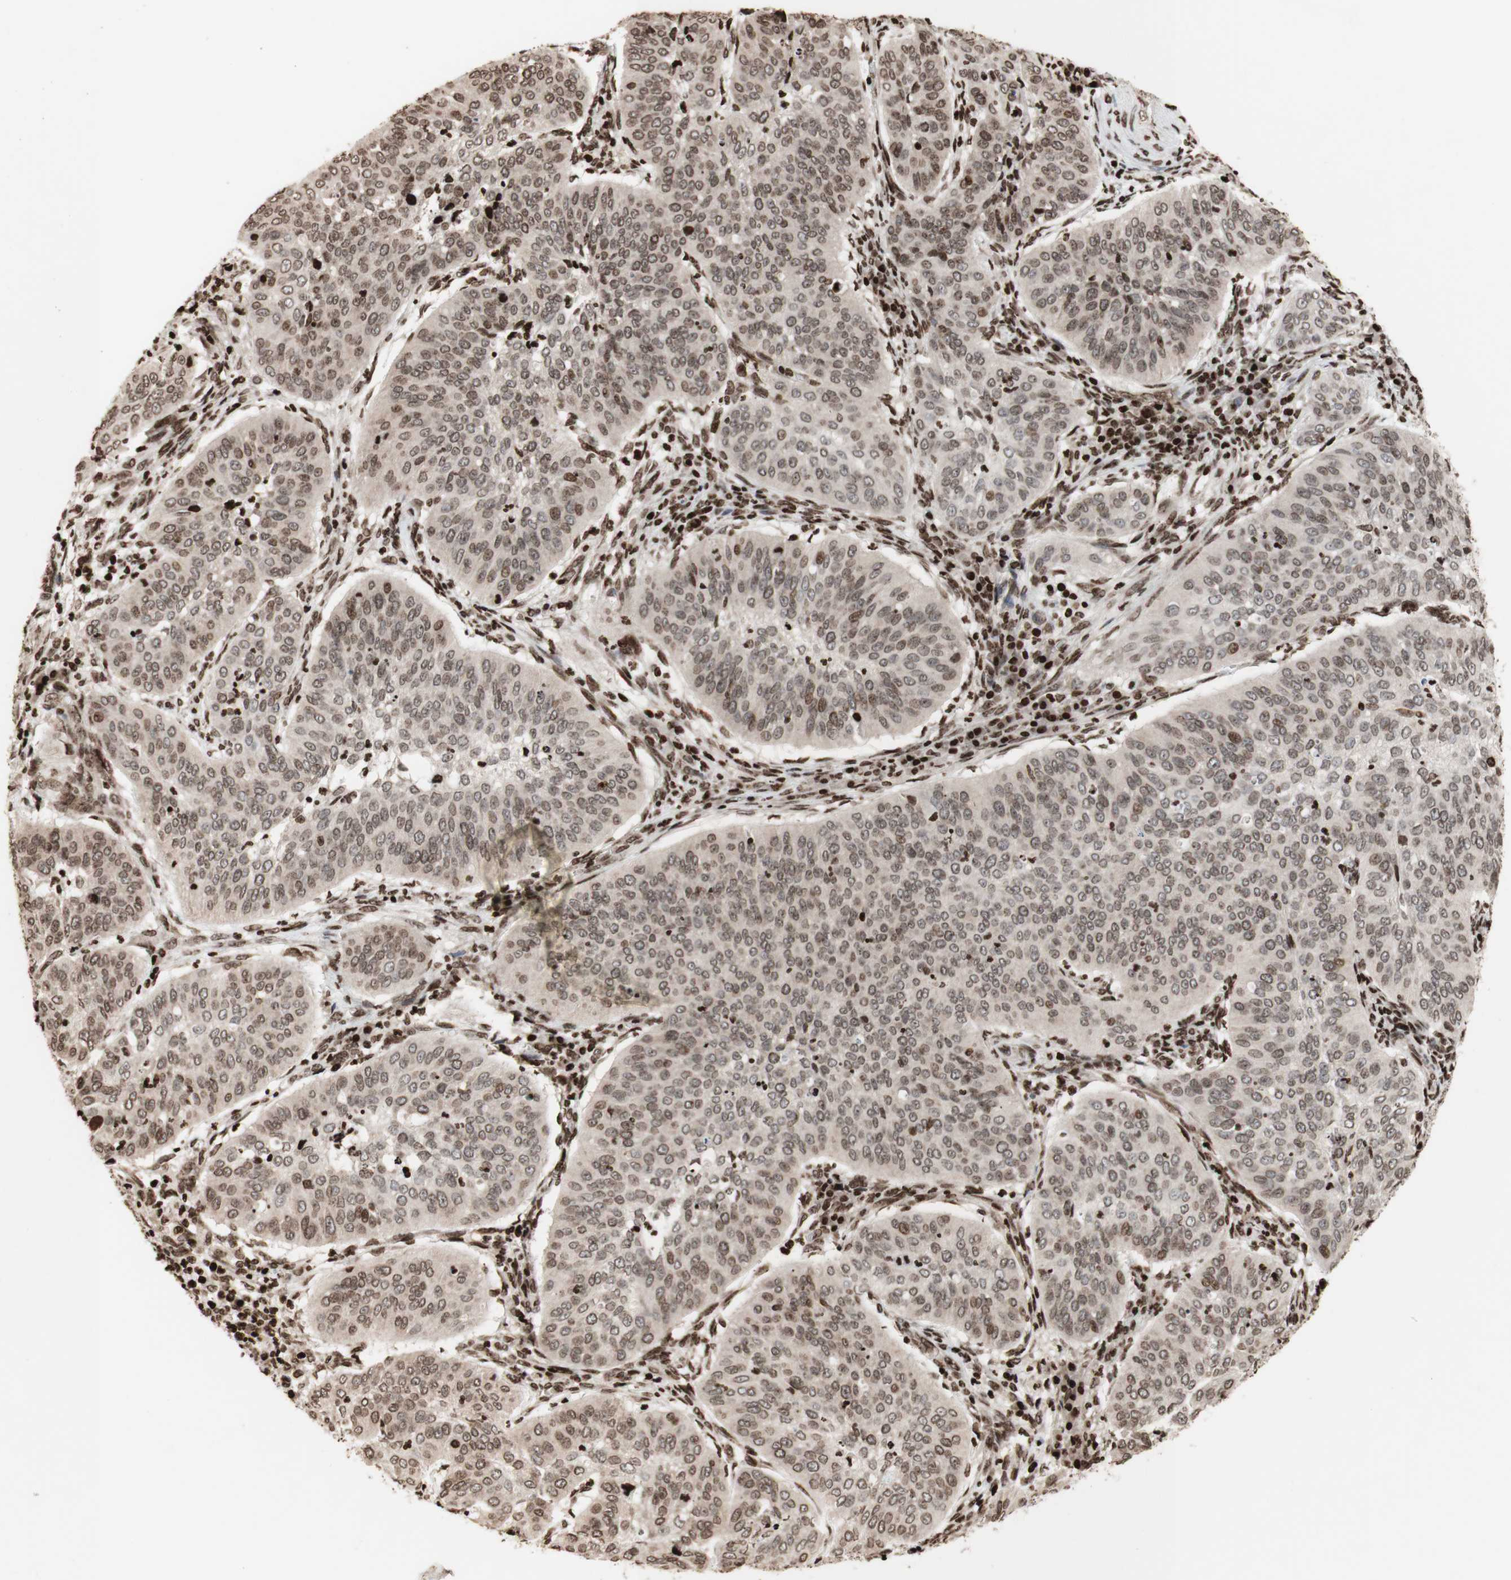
{"staining": {"intensity": "moderate", "quantity": ">75%", "location": "nuclear"}, "tissue": "cervical cancer", "cell_type": "Tumor cells", "image_type": "cancer", "snomed": [{"axis": "morphology", "description": "Normal tissue, NOS"}, {"axis": "morphology", "description": "Squamous cell carcinoma, NOS"}, {"axis": "topography", "description": "Cervix"}], "caption": "An image showing moderate nuclear expression in approximately >75% of tumor cells in cervical squamous cell carcinoma, as visualized by brown immunohistochemical staining.", "gene": "NCAPD2", "patient": {"sex": "female", "age": 39}}